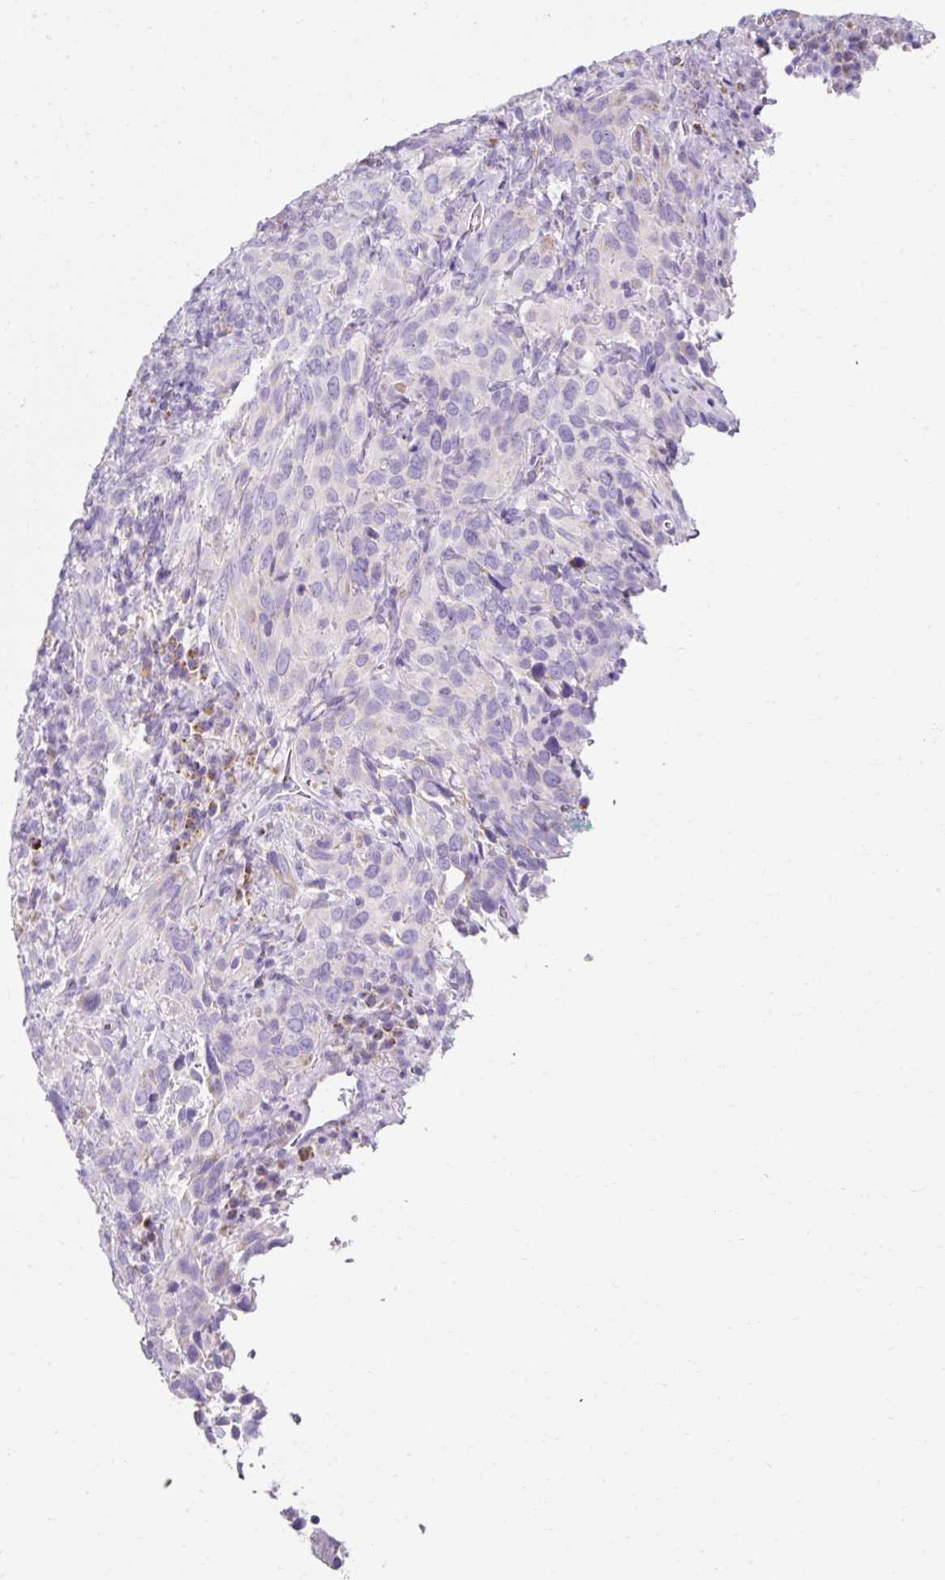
{"staining": {"intensity": "negative", "quantity": "none", "location": "none"}, "tissue": "cervical cancer", "cell_type": "Tumor cells", "image_type": "cancer", "snomed": [{"axis": "morphology", "description": "Squamous cell carcinoma, NOS"}, {"axis": "topography", "description": "Cervix"}], "caption": "There is no significant positivity in tumor cells of squamous cell carcinoma (cervical).", "gene": "PLPP2", "patient": {"sex": "female", "age": 51}}